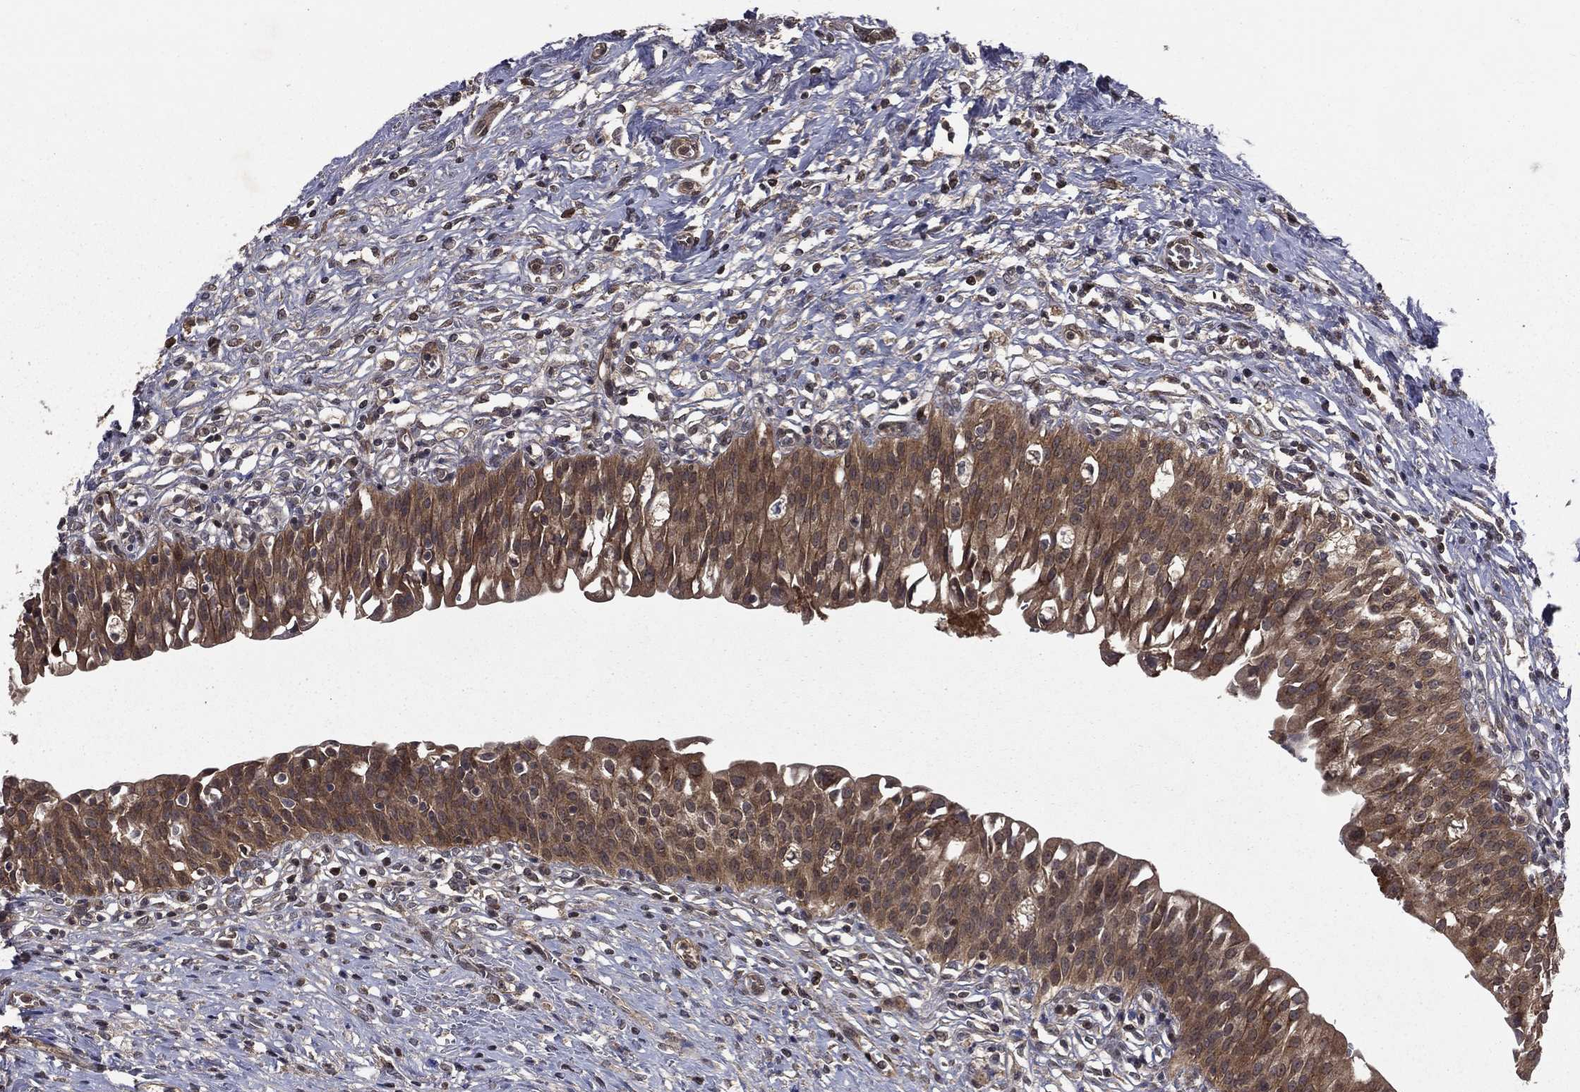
{"staining": {"intensity": "moderate", "quantity": ">75%", "location": "cytoplasmic/membranous"}, "tissue": "urinary bladder", "cell_type": "Urothelial cells", "image_type": "normal", "snomed": [{"axis": "morphology", "description": "Normal tissue, NOS"}, {"axis": "topography", "description": "Urinary bladder"}], "caption": "Immunohistochemistry photomicrograph of normal urinary bladder: human urinary bladder stained using immunohistochemistry (IHC) demonstrates medium levels of moderate protein expression localized specifically in the cytoplasmic/membranous of urothelial cells, appearing as a cytoplasmic/membranous brown color.", "gene": "FGD1", "patient": {"sex": "male", "age": 76}}